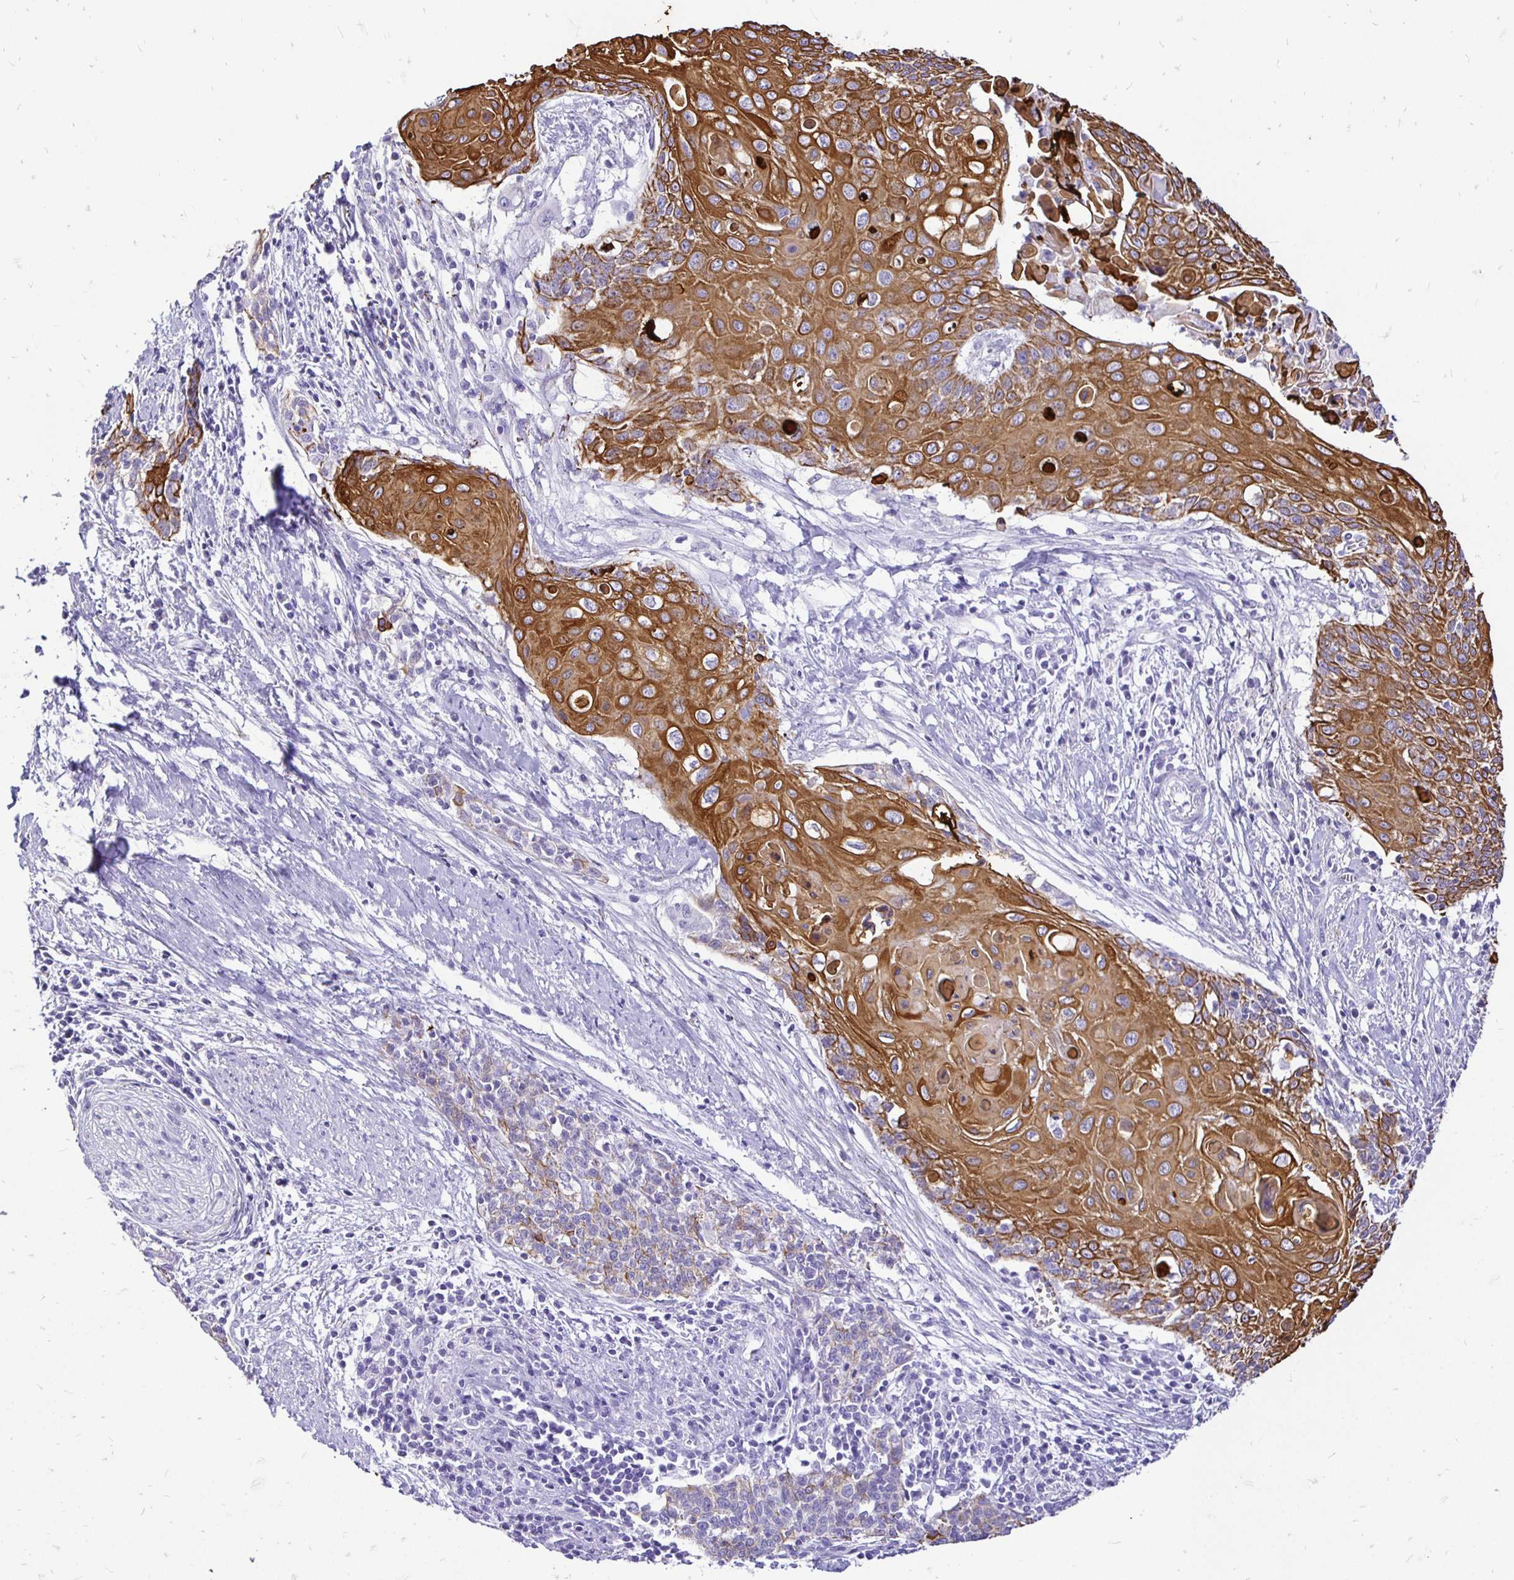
{"staining": {"intensity": "strong", "quantity": "25%-75%", "location": "cytoplasmic/membranous"}, "tissue": "cervical cancer", "cell_type": "Tumor cells", "image_type": "cancer", "snomed": [{"axis": "morphology", "description": "Squamous cell carcinoma, NOS"}, {"axis": "topography", "description": "Cervix"}], "caption": "Immunohistochemistry (DAB) staining of human cervical cancer (squamous cell carcinoma) shows strong cytoplasmic/membranous protein expression in approximately 25%-75% of tumor cells.", "gene": "TAF1D", "patient": {"sex": "female", "age": 39}}